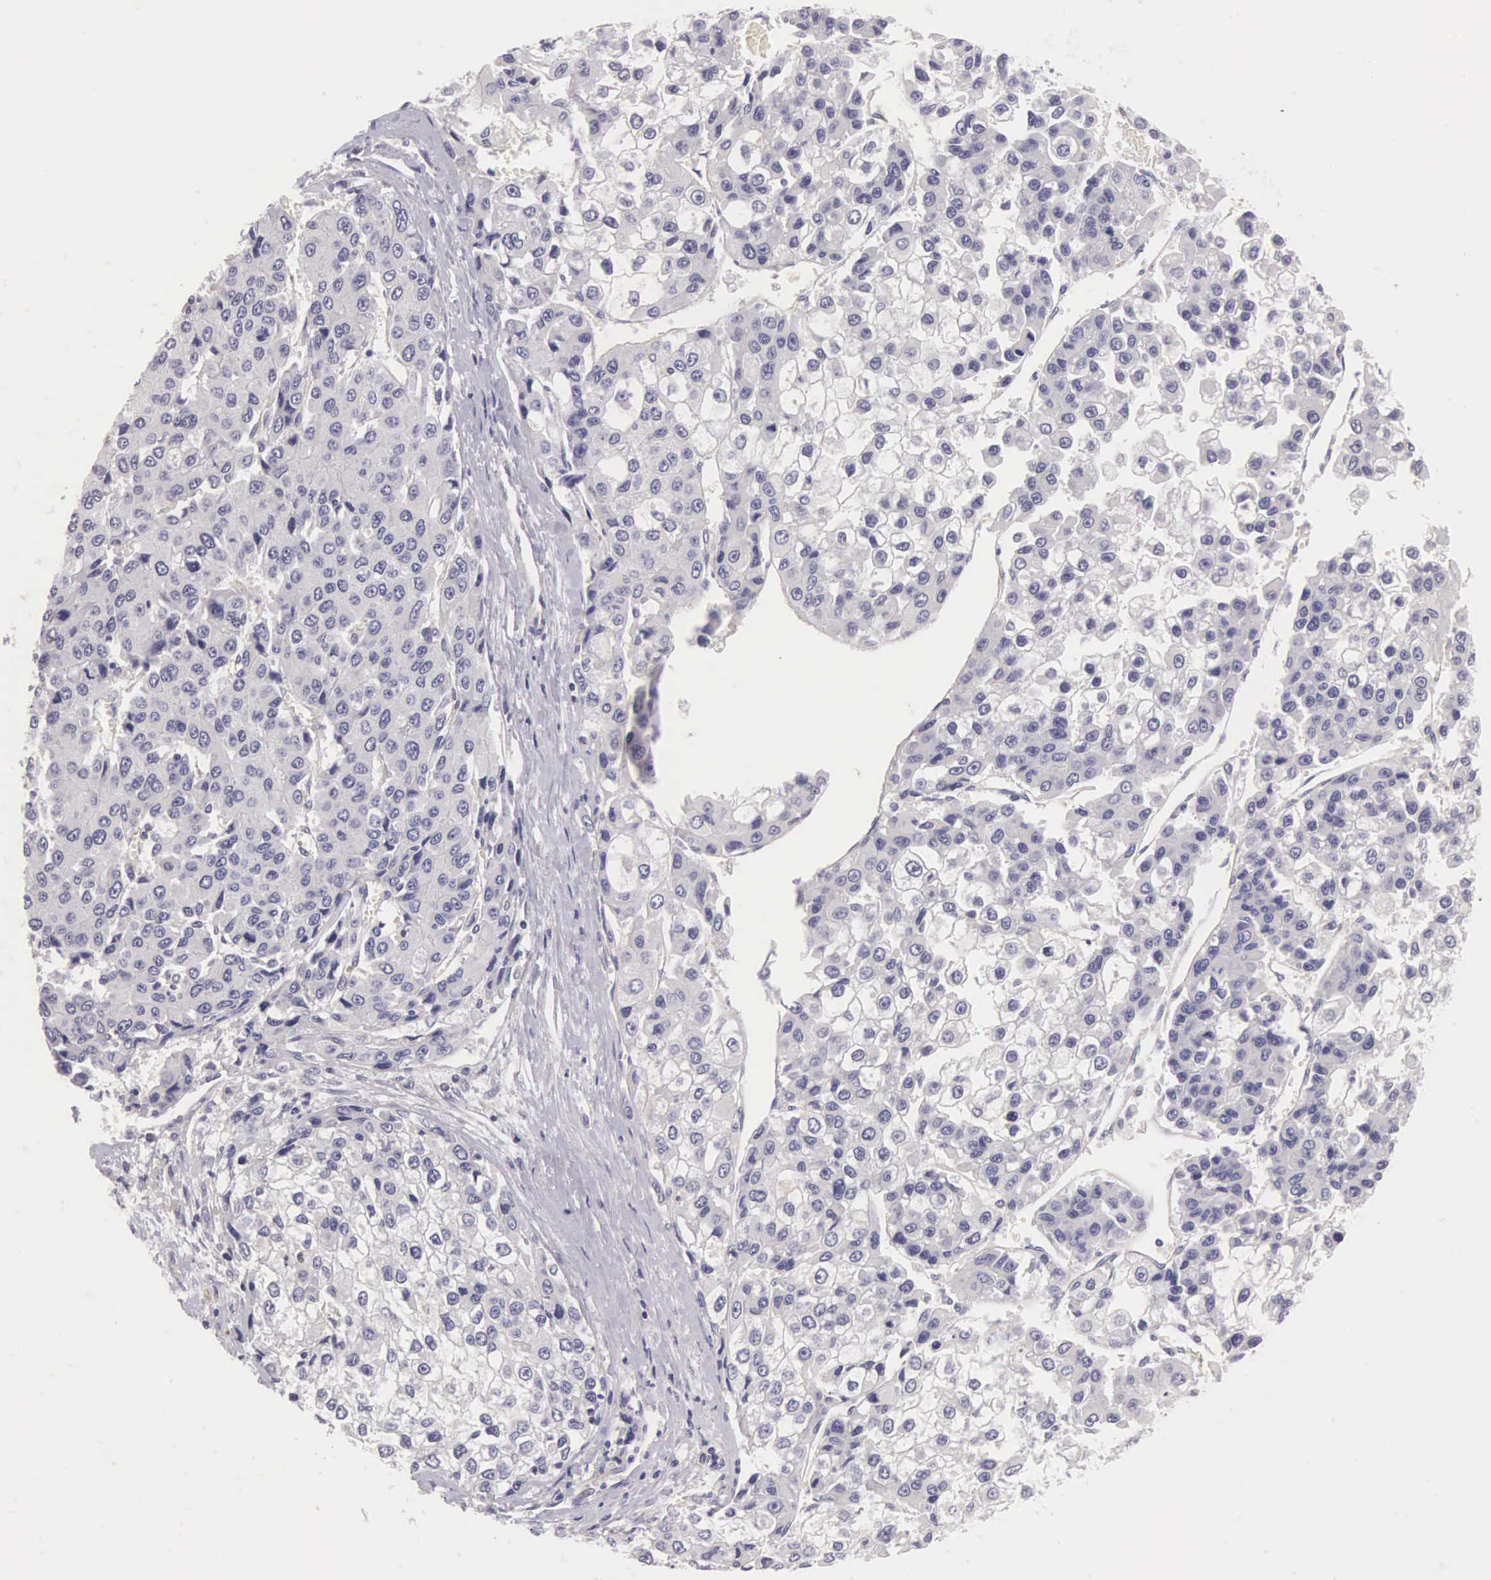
{"staining": {"intensity": "negative", "quantity": "none", "location": "none"}, "tissue": "liver cancer", "cell_type": "Tumor cells", "image_type": "cancer", "snomed": [{"axis": "morphology", "description": "Carcinoma, Hepatocellular, NOS"}, {"axis": "topography", "description": "Liver"}], "caption": "An image of human liver cancer is negative for staining in tumor cells.", "gene": "OSBPL3", "patient": {"sex": "female", "age": 66}}